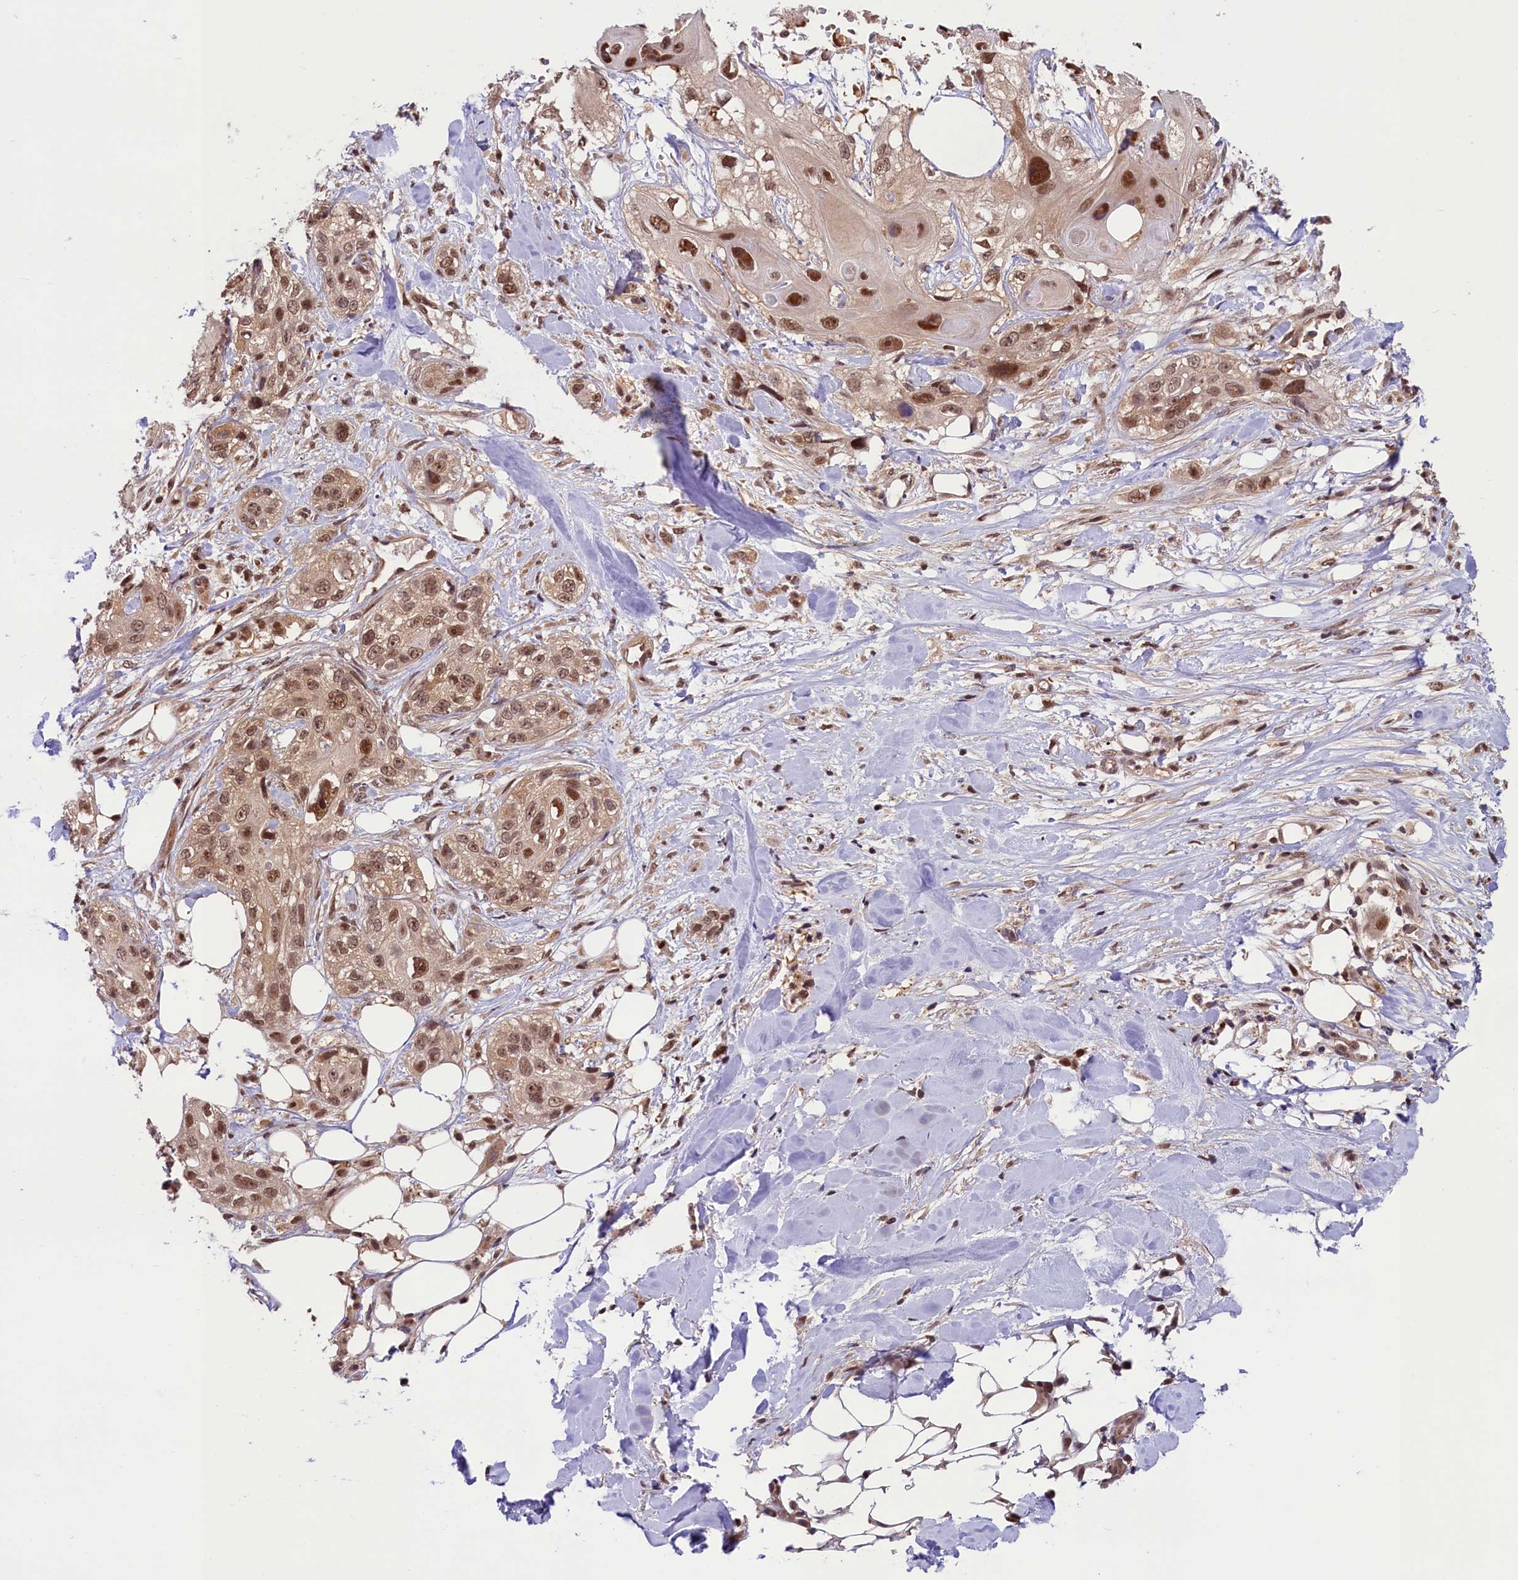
{"staining": {"intensity": "moderate", "quantity": ">75%", "location": "cytoplasmic/membranous,nuclear"}, "tissue": "skin cancer", "cell_type": "Tumor cells", "image_type": "cancer", "snomed": [{"axis": "morphology", "description": "Normal tissue, NOS"}, {"axis": "morphology", "description": "Squamous cell carcinoma, NOS"}, {"axis": "topography", "description": "Skin"}], "caption": "Moderate cytoplasmic/membranous and nuclear expression is identified in approximately >75% of tumor cells in skin cancer (squamous cell carcinoma).", "gene": "SLC7A6OS", "patient": {"sex": "male", "age": 72}}